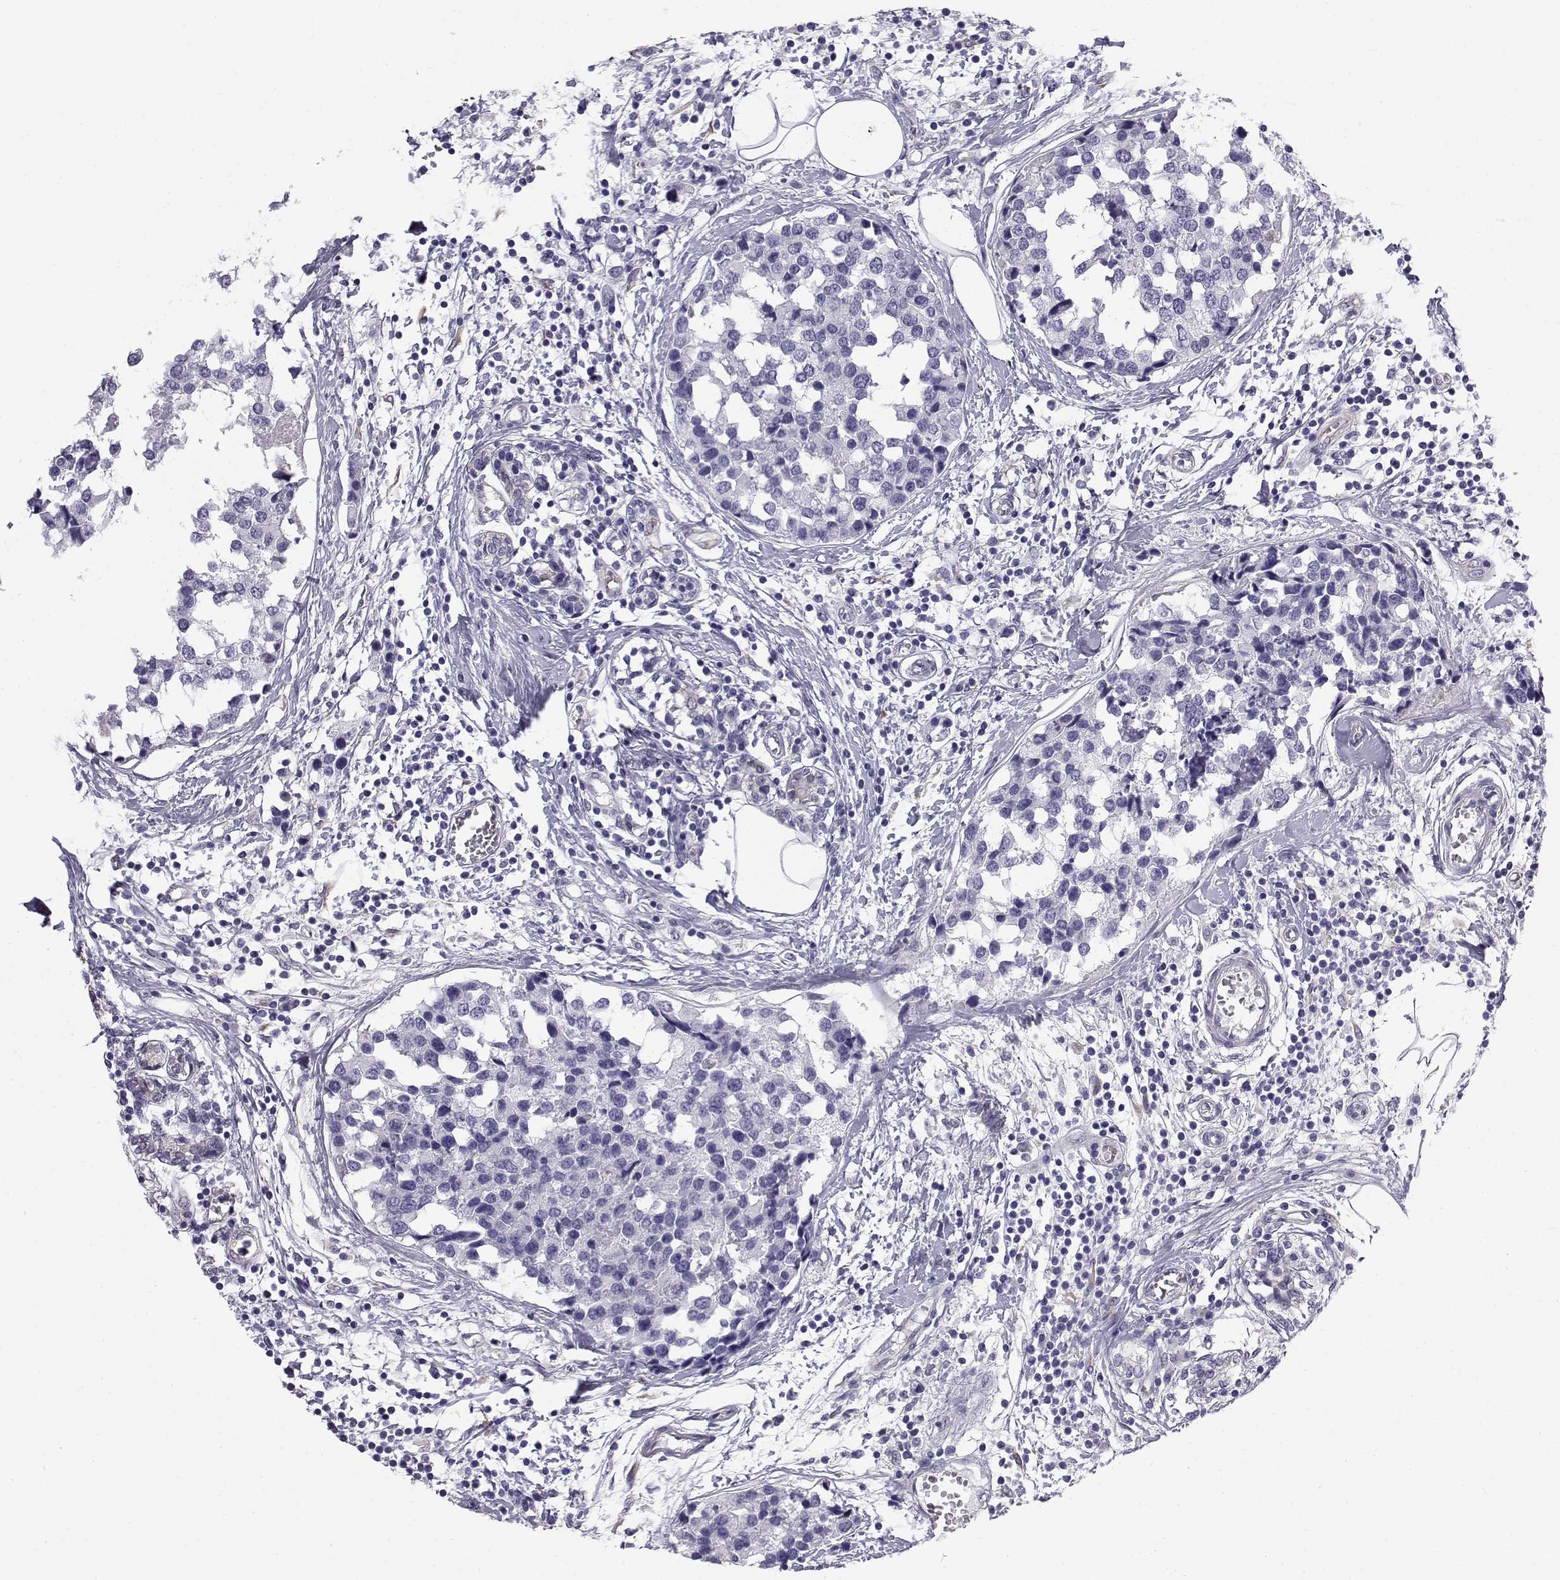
{"staining": {"intensity": "negative", "quantity": "none", "location": "none"}, "tissue": "breast cancer", "cell_type": "Tumor cells", "image_type": "cancer", "snomed": [{"axis": "morphology", "description": "Lobular carcinoma"}, {"axis": "topography", "description": "Breast"}], "caption": "Histopathology image shows no protein staining in tumor cells of breast lobular carcinoma tissue.", "gene": "RNASE12", "patient": {"sex": "female", "age": 59}}